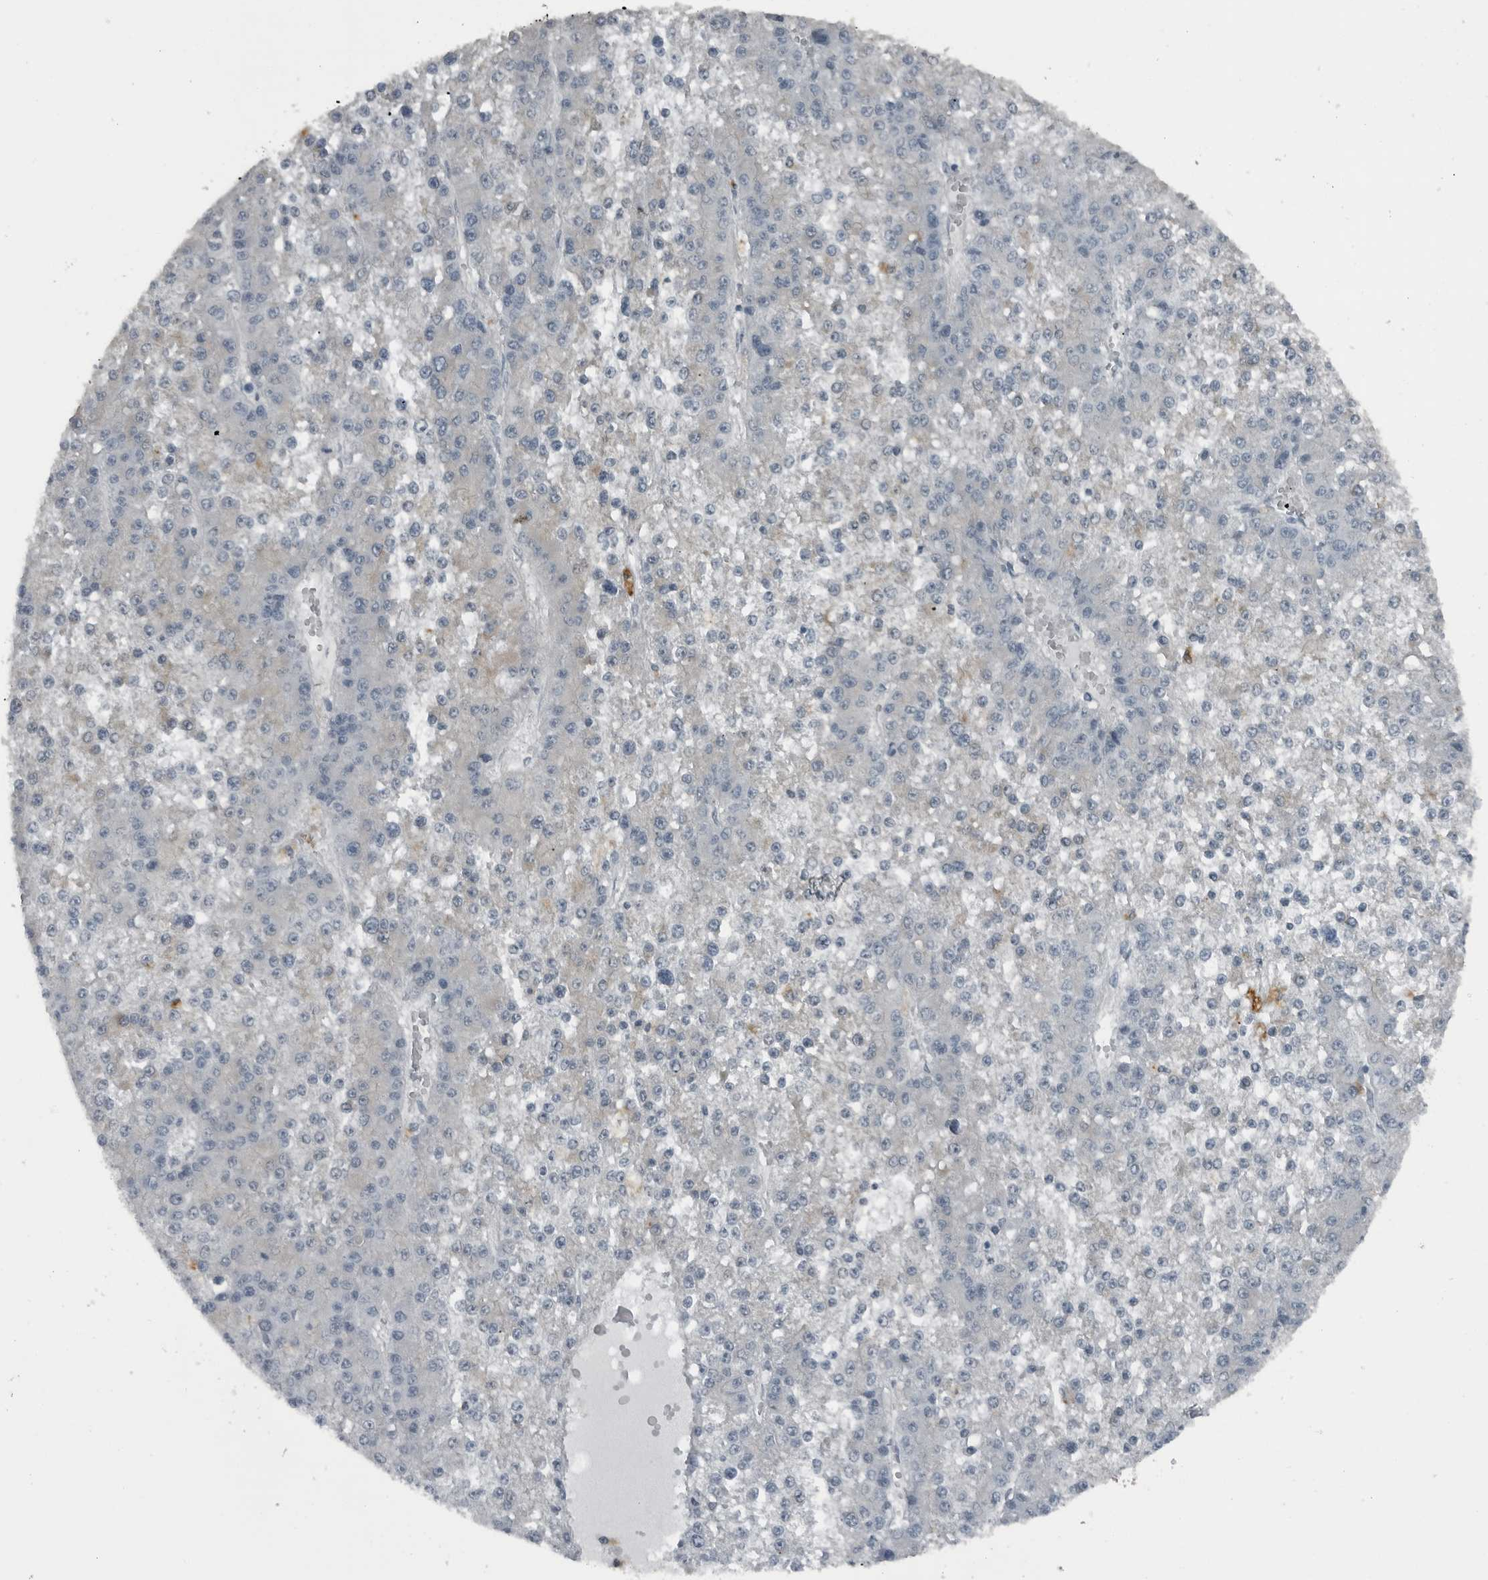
{"staining": {"intensity": "negative", "quantity": "none", "location": "none"}, "tissue": "liver cancer", "cell_type": "Tumor cells", "image_type": "cancer", "snomed": [{"axis": "morphology", "description": "Carcinoma, Hepatocellular, NOS"}, {"axis": "topography", "description": "Liver"}], "caption": "This is an IHC micrograph of hepatocellular carcinoma (liver). There is no staining in tumor cells.", "gene": "GAK", "patient": {"sex": "female", "age": 73}}